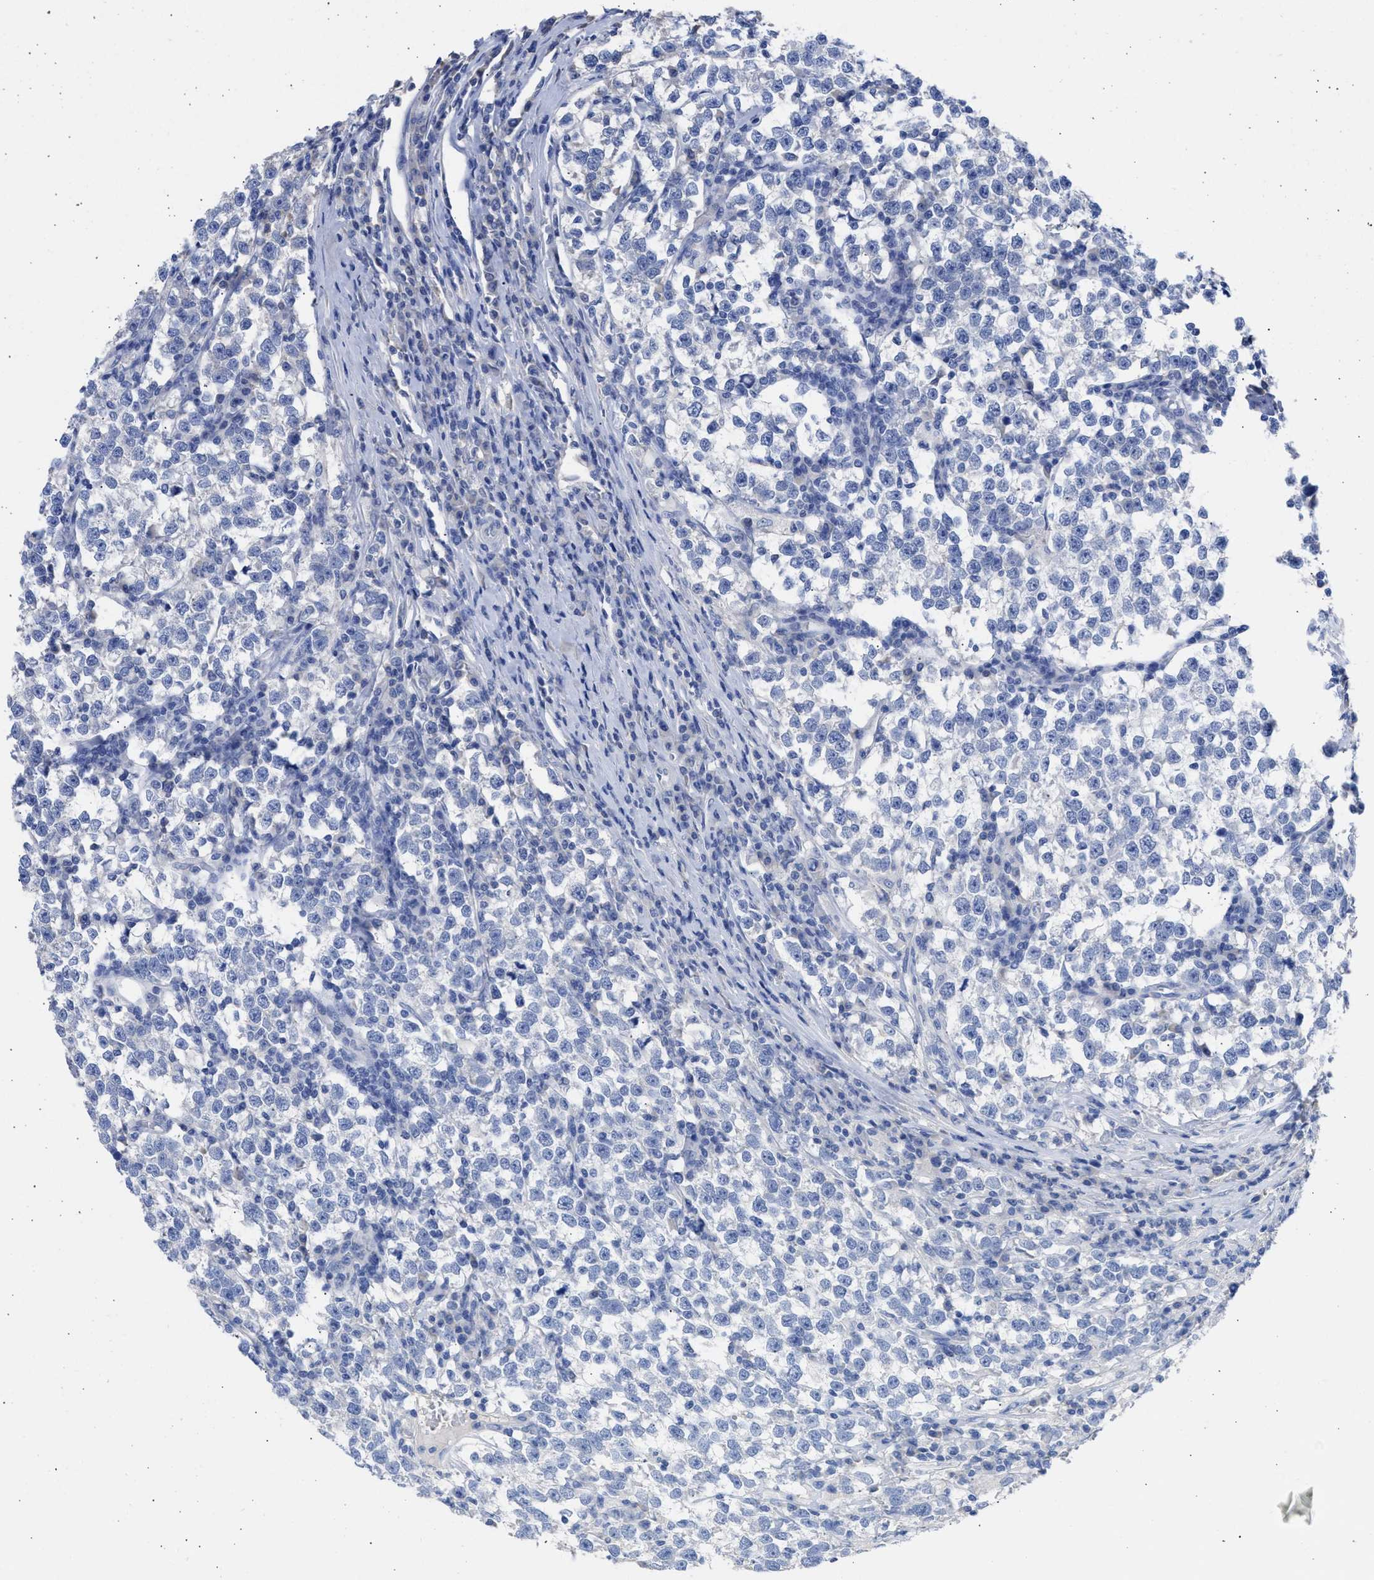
{"staining": {"intensity": "negative", "quantity": "none", "location": "none"}, "tissue": "testis cancer", "cell_type": "Tumor cells", "image_type": "cancer", "snomed": [{"axis": "morphology", "description": "Normal tissue, NOS"}, {"axis": "morphology", "description": "Seminoma, NOS"}, {"axis": "topography", "description": "Testis"}], "caption": "Tumor cells are negative for brown protein staining in seminoma (testis).", "gene": "RSPH1", "patient": {"sex": "male", "age": 43}}